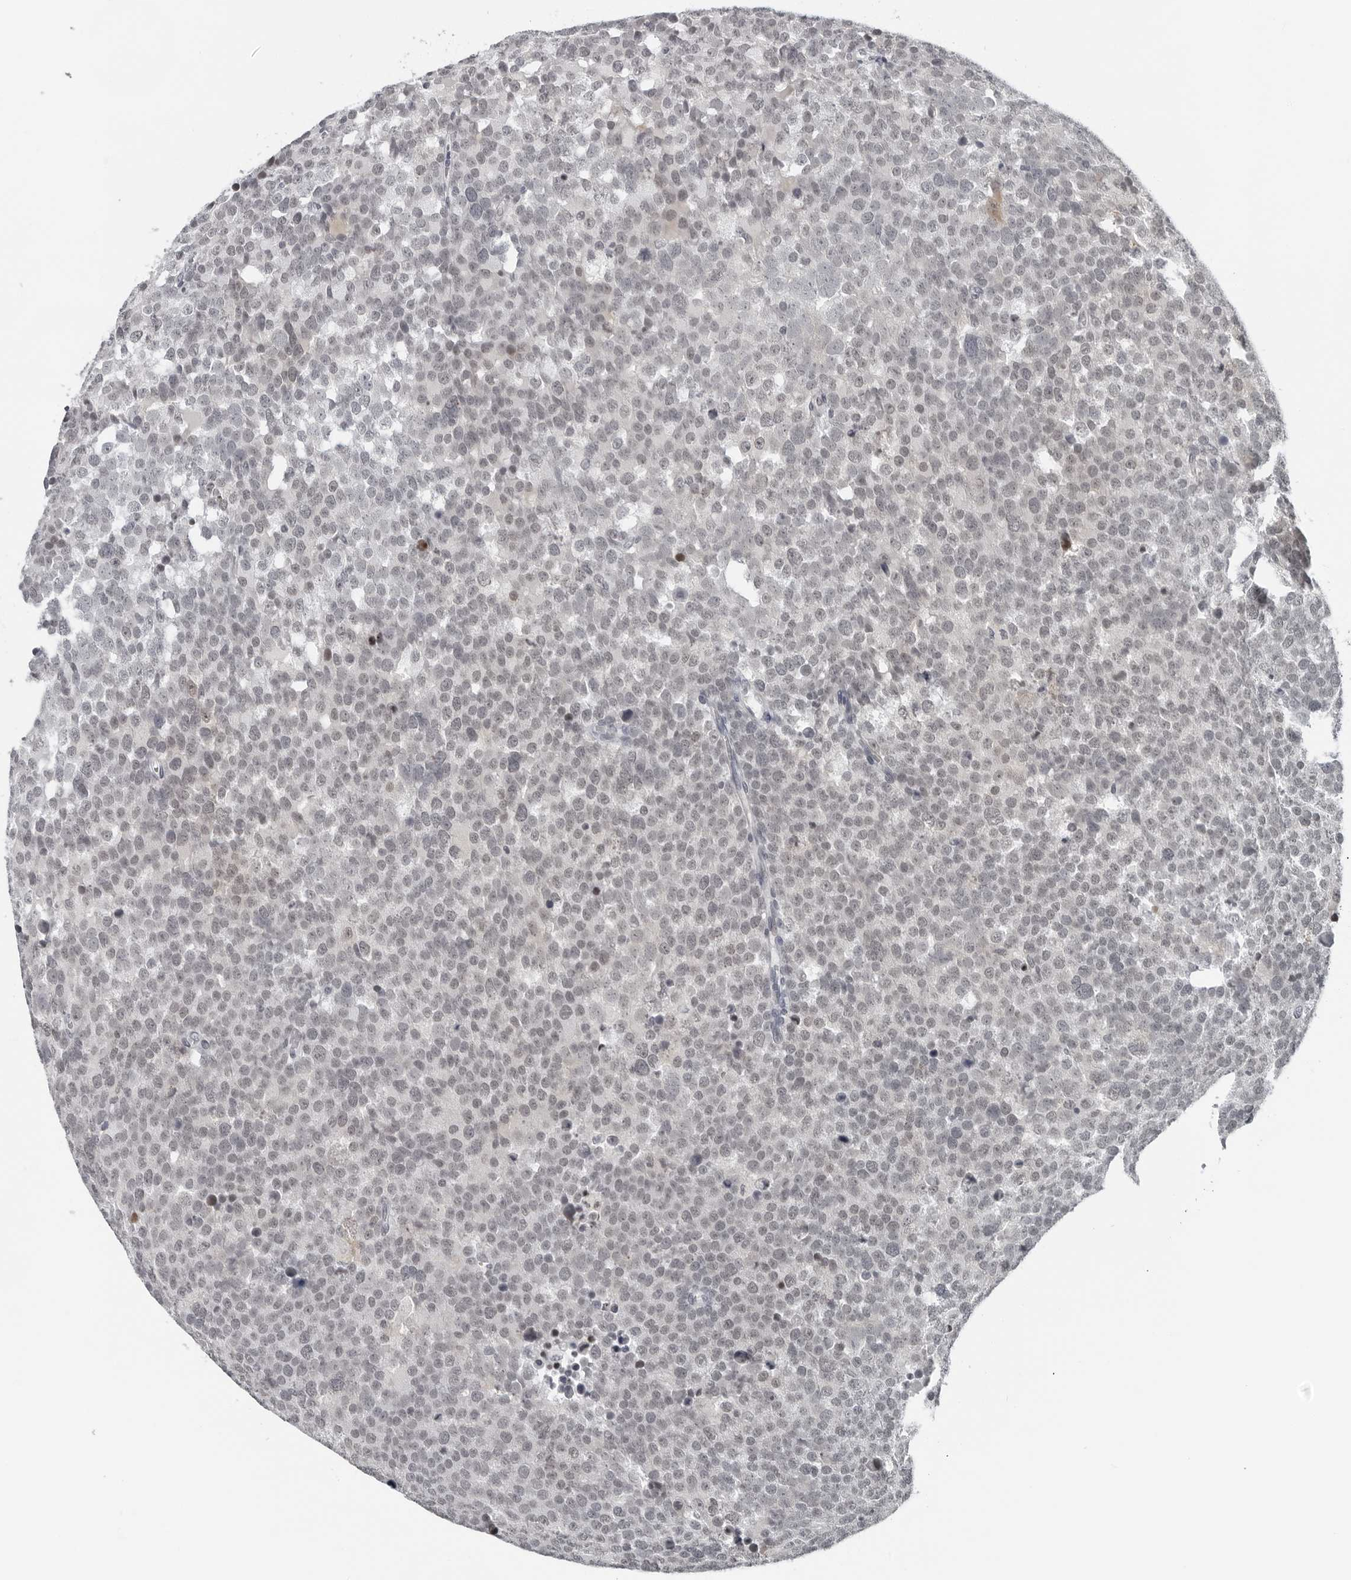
{"staining": {"intensity": "weak", "quantity": "<25%", "location": "nuclear"}, "tissue": "testis cancer", "cell_type": "Tumor cells", "image_type": "cancer", "snomed": [{"axis": "morphology", "description": "Seminoma, NOS"}, {"axis": "topography", "description": "Testis"}], "caption": "The histopathology image exhibits no staining of tumor cells in seminoma (testis). (Brightfield microscopy of DAB (3,3'-diaminobenzidine) immunohistochemistry (IHC) at high magnification).", "gene": "PPP1R42", "patient": {"sex": "male", "age": 71}}